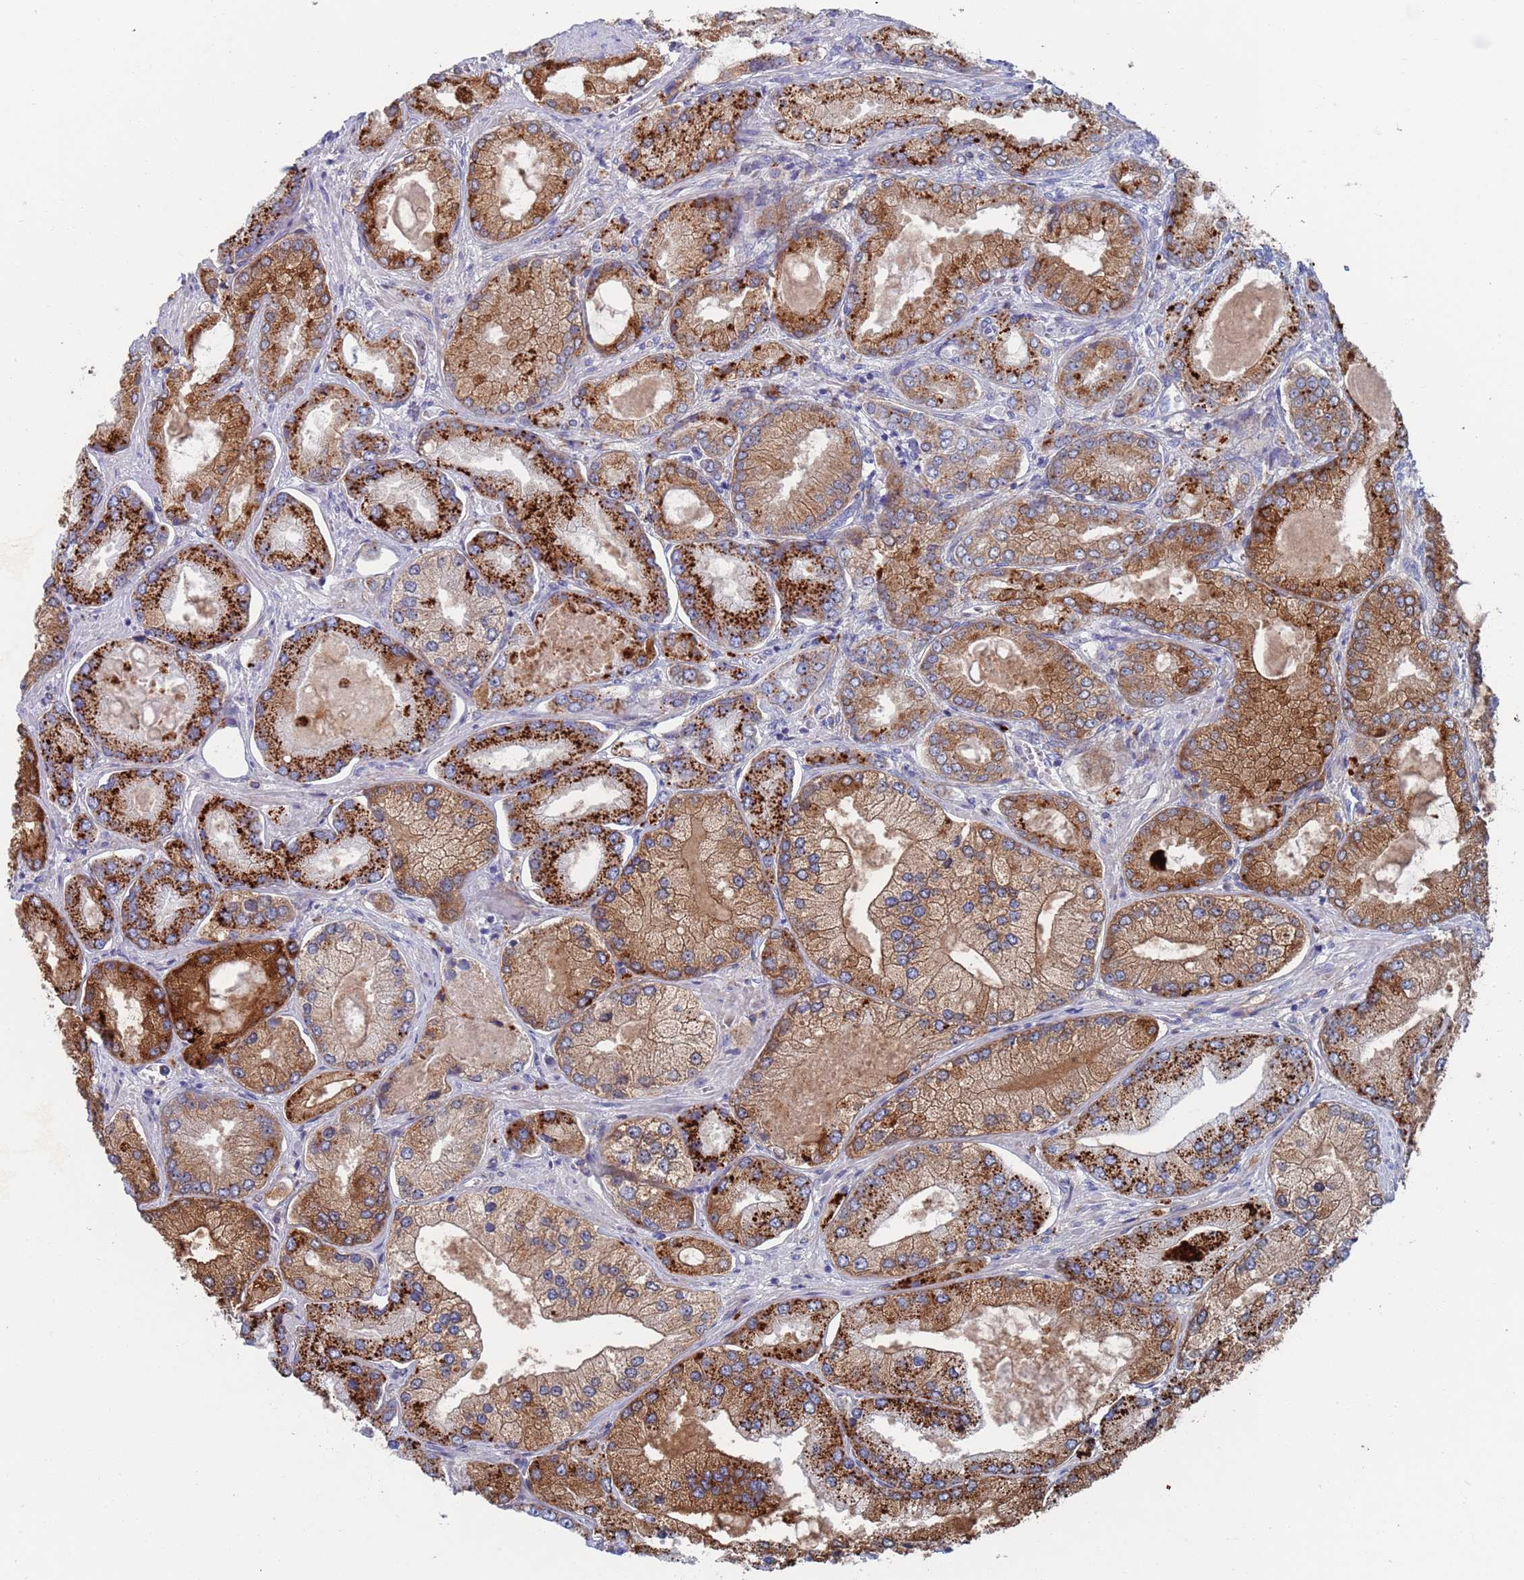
{"staining": {"intensity": "strong", "quantity": ">75%", "location": "cytoplasmic/membranous"}, "tissue": "prostate cancer", "cell_type": "Tumor cells", "image_type": "cancer", "snomed": [{"axis": "morphology", "description": "Adenocarcinoma, High grade"}, {"axis": "topography", "description": "Prostate"}], "caption": "Immunohistochemistry (IHC) (DAB) staining of prostate cancer (adenocarcinoma (high-grade)) reveals strong cytoplasmic/membranous protein expression in about >75% of tumor cells.", "gene": "FUCA1", "patient": {"sex": "male", "age": 68}}